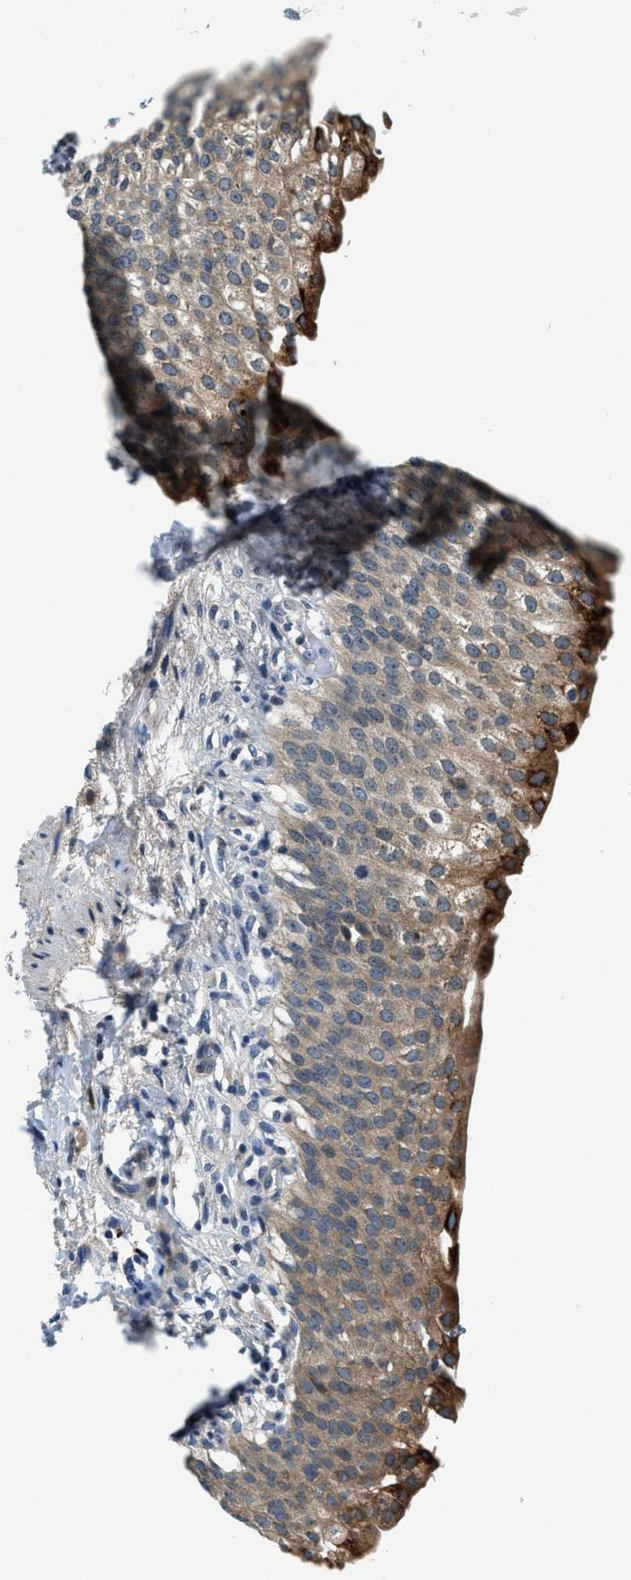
{"staining": {"intensity": "moderate", "quantity": ">75%", "location": "cytoplasmic/membranous"}, "tissue": "urinary bladder", "cell_type": "Urothelial cells", "image_type": "normal", "snomed": [{"axis": "morphology", "description": "Normal tissue, NOS"}, {"axis": "topography", "description": "Urinary bladder"}], "caption": "Immunohistochemical staining of unremarkable urinary bladder shows moderate cytoplasmic/membranous protein positivity in approximately >75% of urothelial cells.", "gene": "YAE1", "patient": {"sex": "female", "age": 60}}